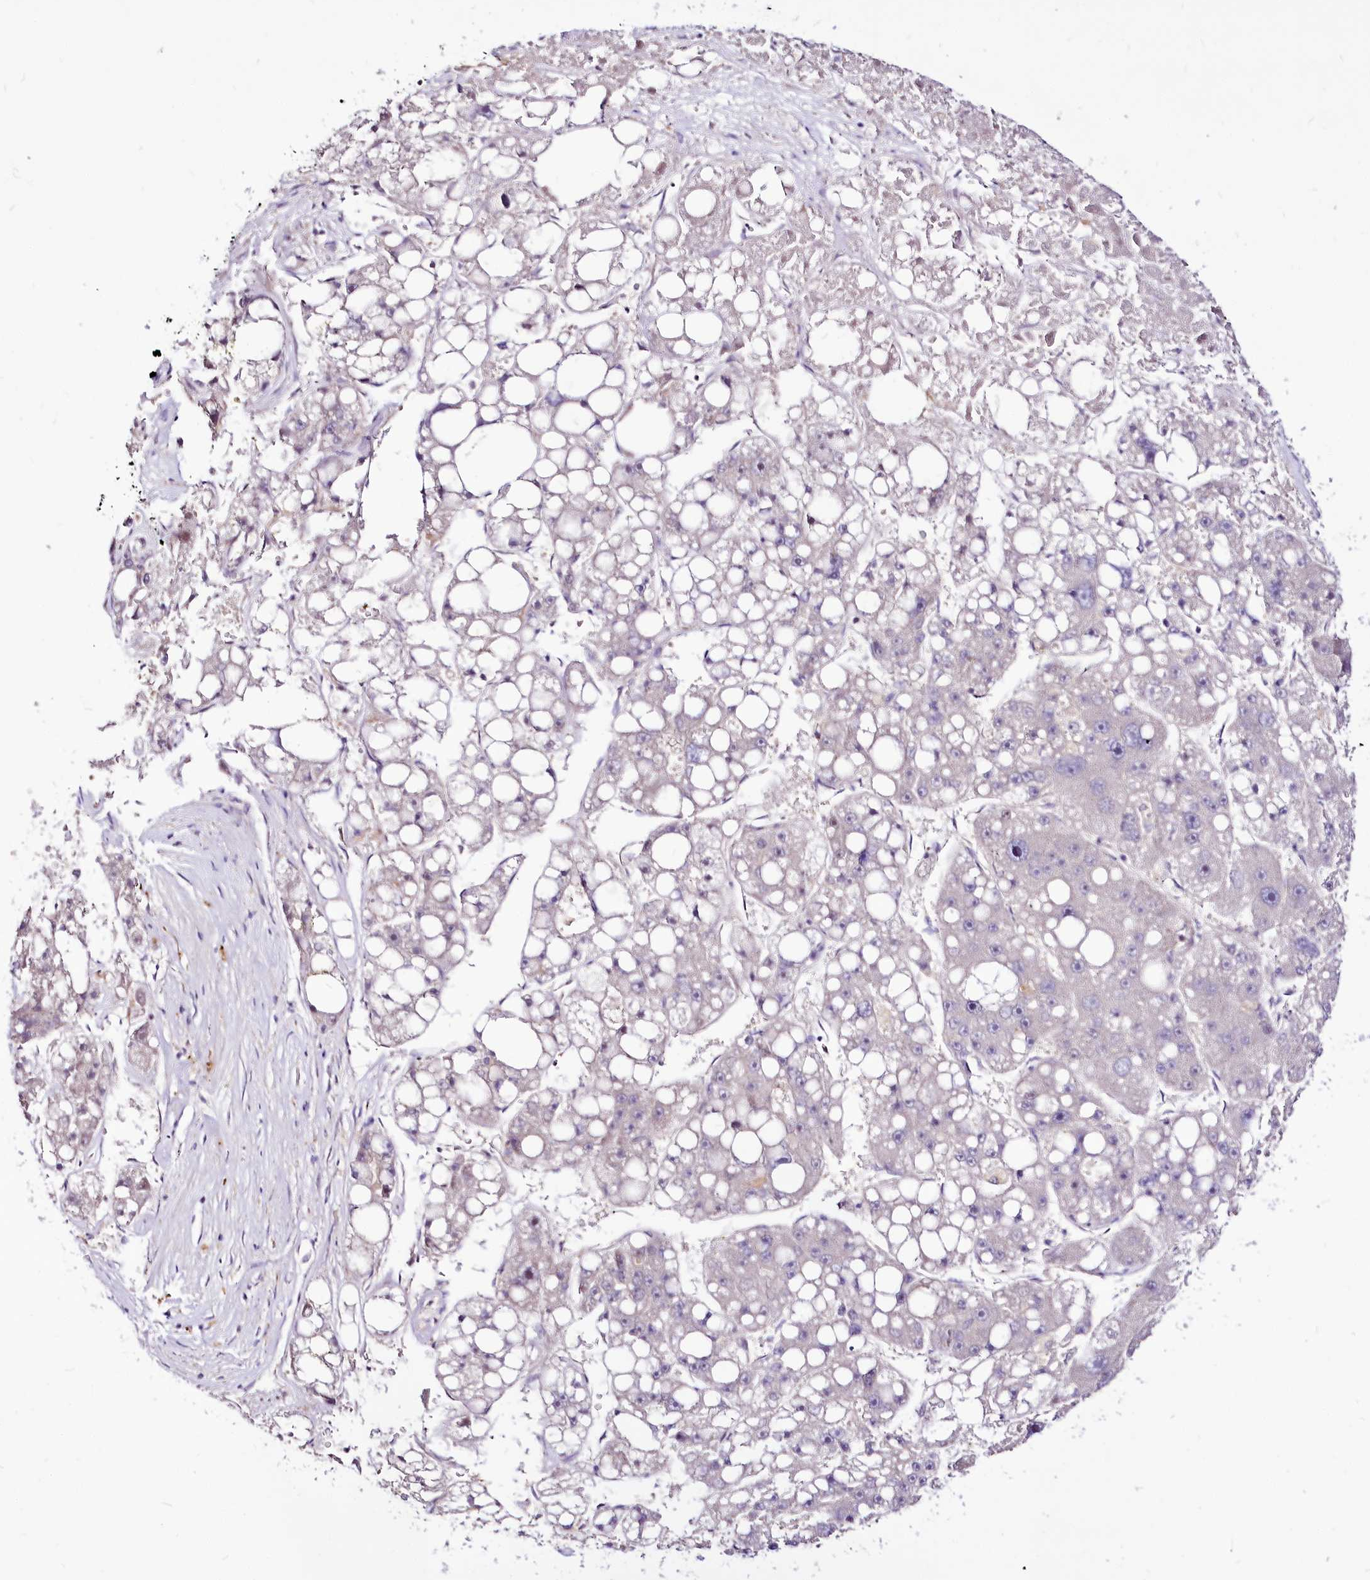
{"staining": {"intensity": "negative", "quantity": "none", "location": "none"}, "tissue": "liver cancer", "cell_type": "Tumor cells", "image_type": "cancer", "snomed": [{"axis": "morphology", "description": "Carcinoma, Hepatocellular, NOS"}, {"axis": "topography", "description": "Liver"}], "caption": "DAB (3,3'-diaminobenzidine) immunohistochemical staining of human liver cancer (hepatocellular carcinoma) demonstrates no significant expression in tumor cells.", "gene": "POLA2", "patient": {"sex": "female", "age": 61}}